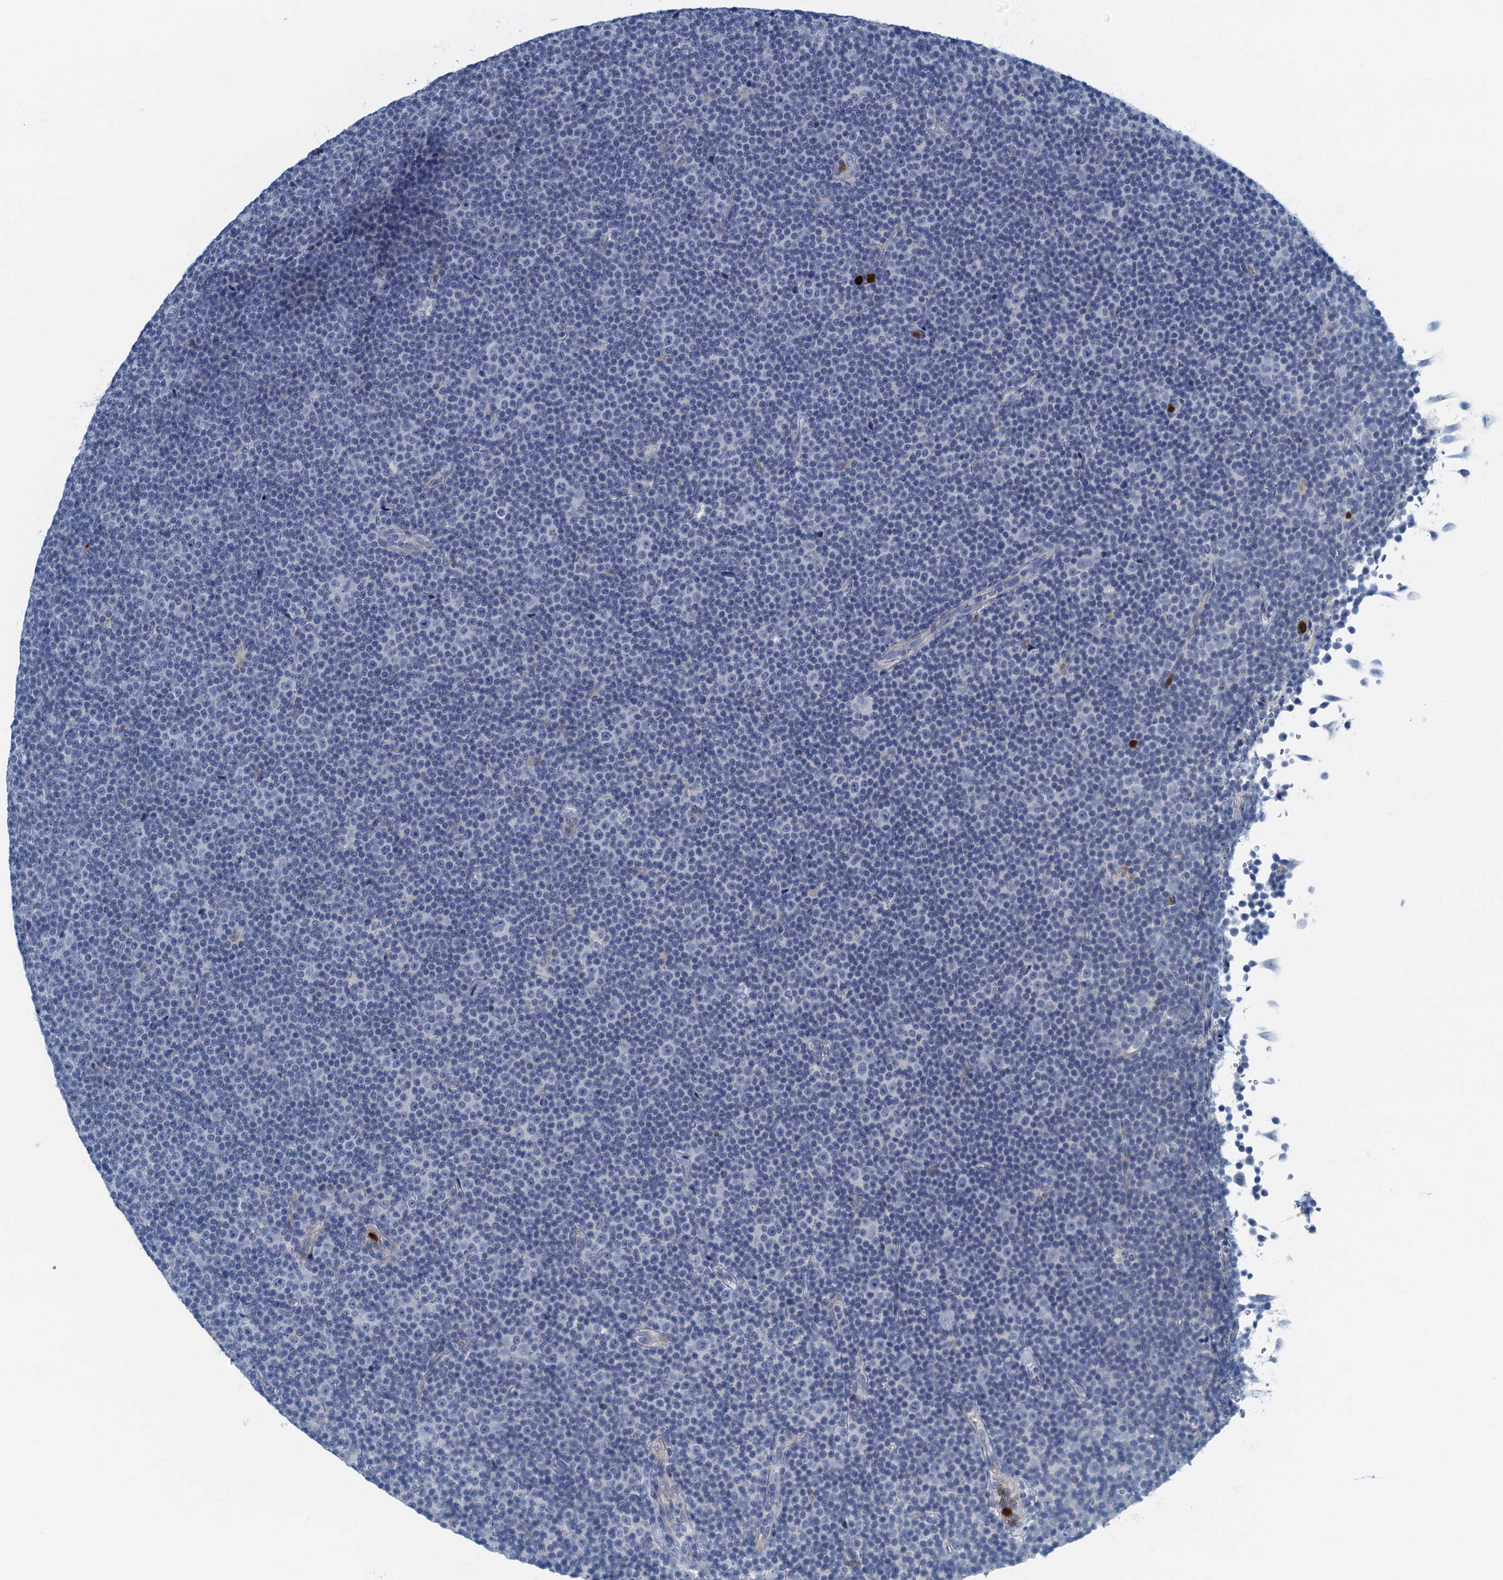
{"staining": {"intensity": "negative", "quantity": "none", "location": "none"}, "tissue": "lymphoma", "cell_type": "Tumor cells", "image_type": "cancer", "snomed": [{"axis": "morphology", "description": "Malignant lymphoma, non-Hodgkin's type, Low grade"}, {"axis": "topography", "description": "Lymph node"}], "caption": "DAB immunohistochemical staining of human lymphoma exhibits no significant positivity in tumor cells.", "gene": "ANKDD1A", "patient": {"sex": "female", "age": 67}}